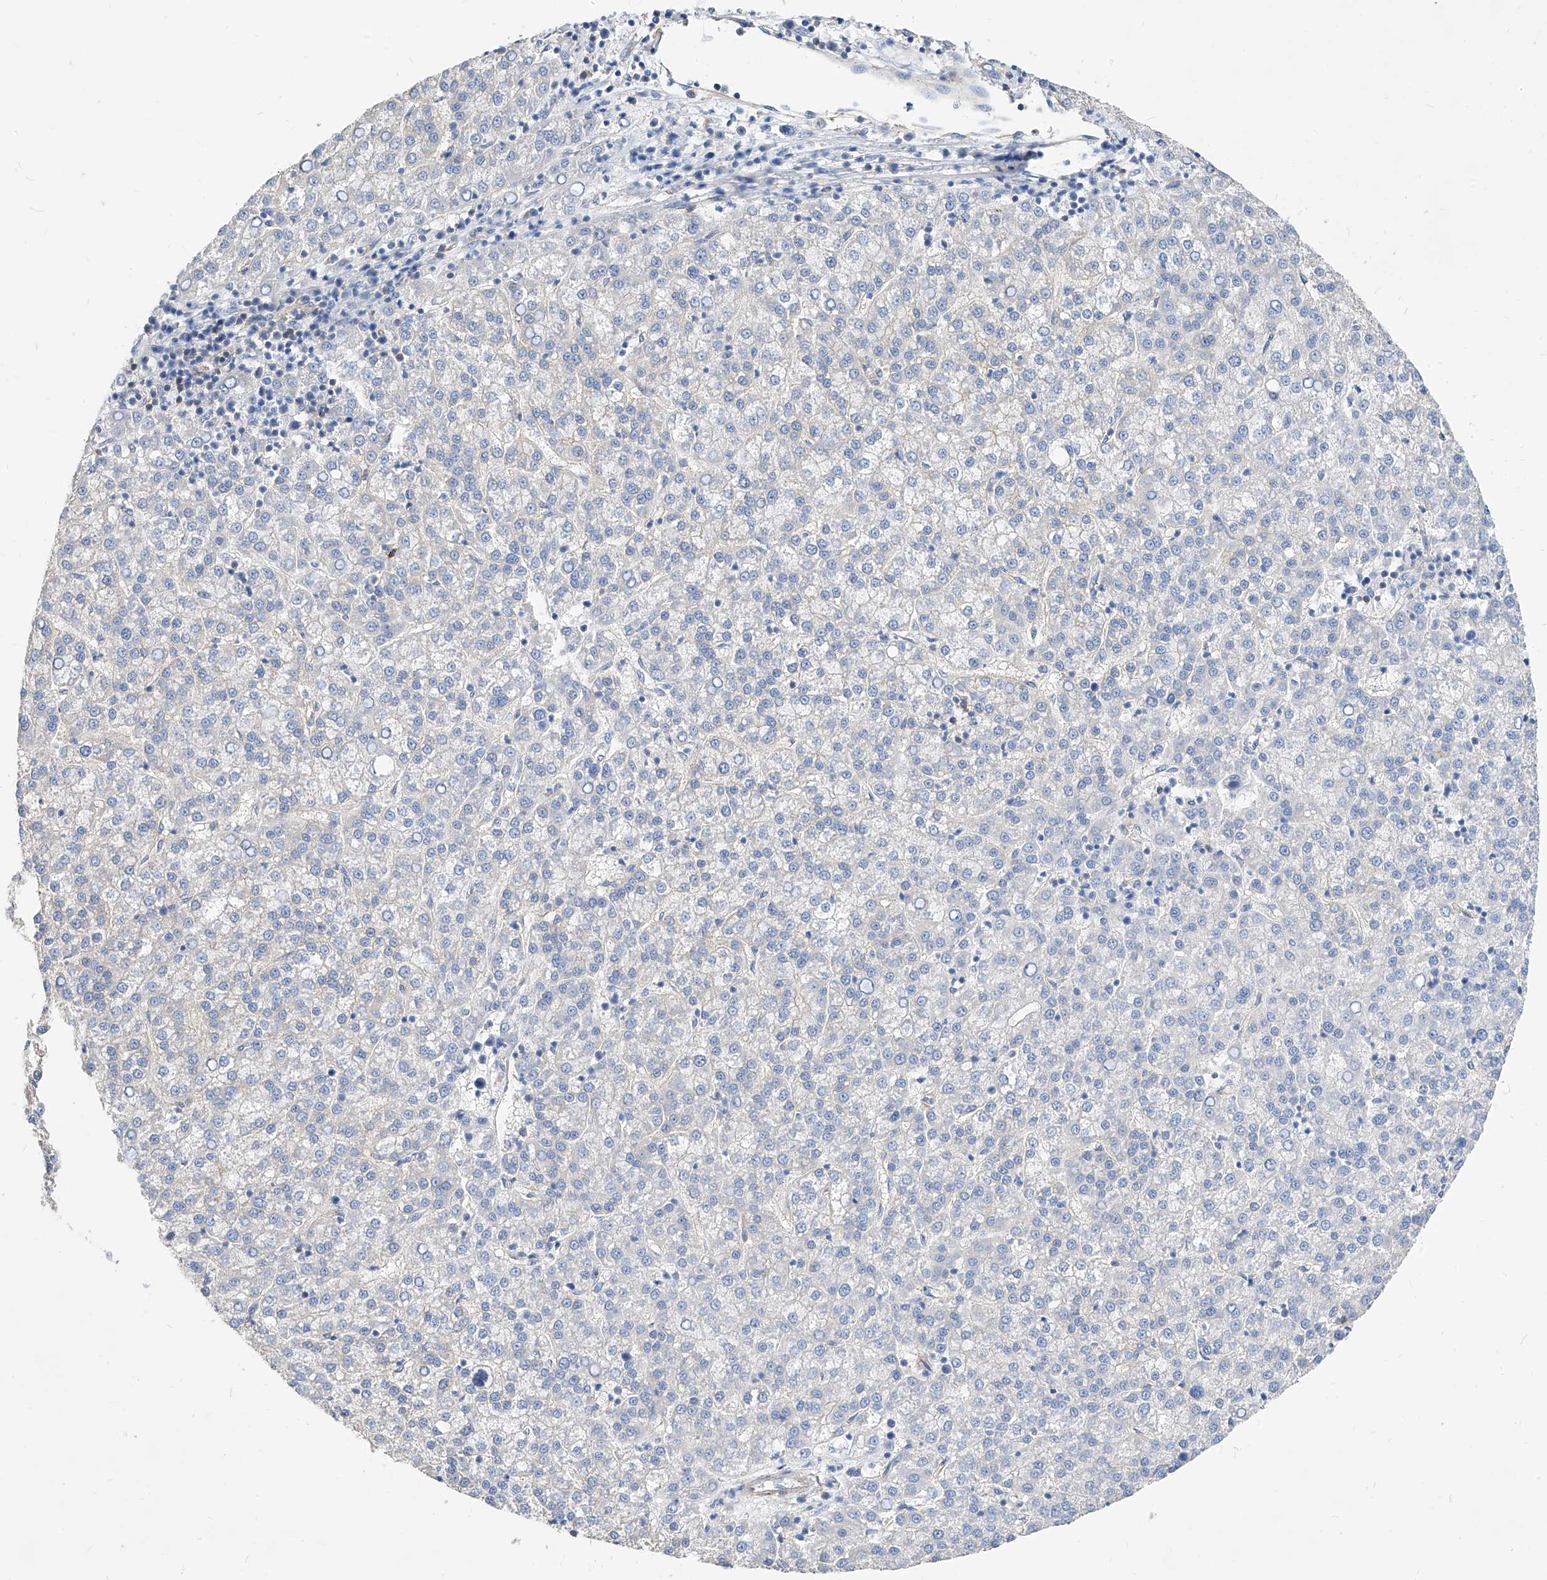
{"staining": {"intensity": "negative", "quantity": "none", "location": "none"}, "tissue": "liver cancer", "cell_type": "Tumor cells", "image_type": "cancer", "snomed": [{"axis": "morphology", "description": "Carcinoma, Hepatocellular, NOS"}, {"axis": "topography", "description": "Liver"}], "caption": "High power microscopy micrograph of an immunohistochemistry (IHC) micrograph of liver cancer, revealing no significant positivity in tumor cells. (DAB immunohistochemistry (IHC), high magnification).", "gene": "SCGB2A1", "patient": {"sex": "female", "age": 58}}